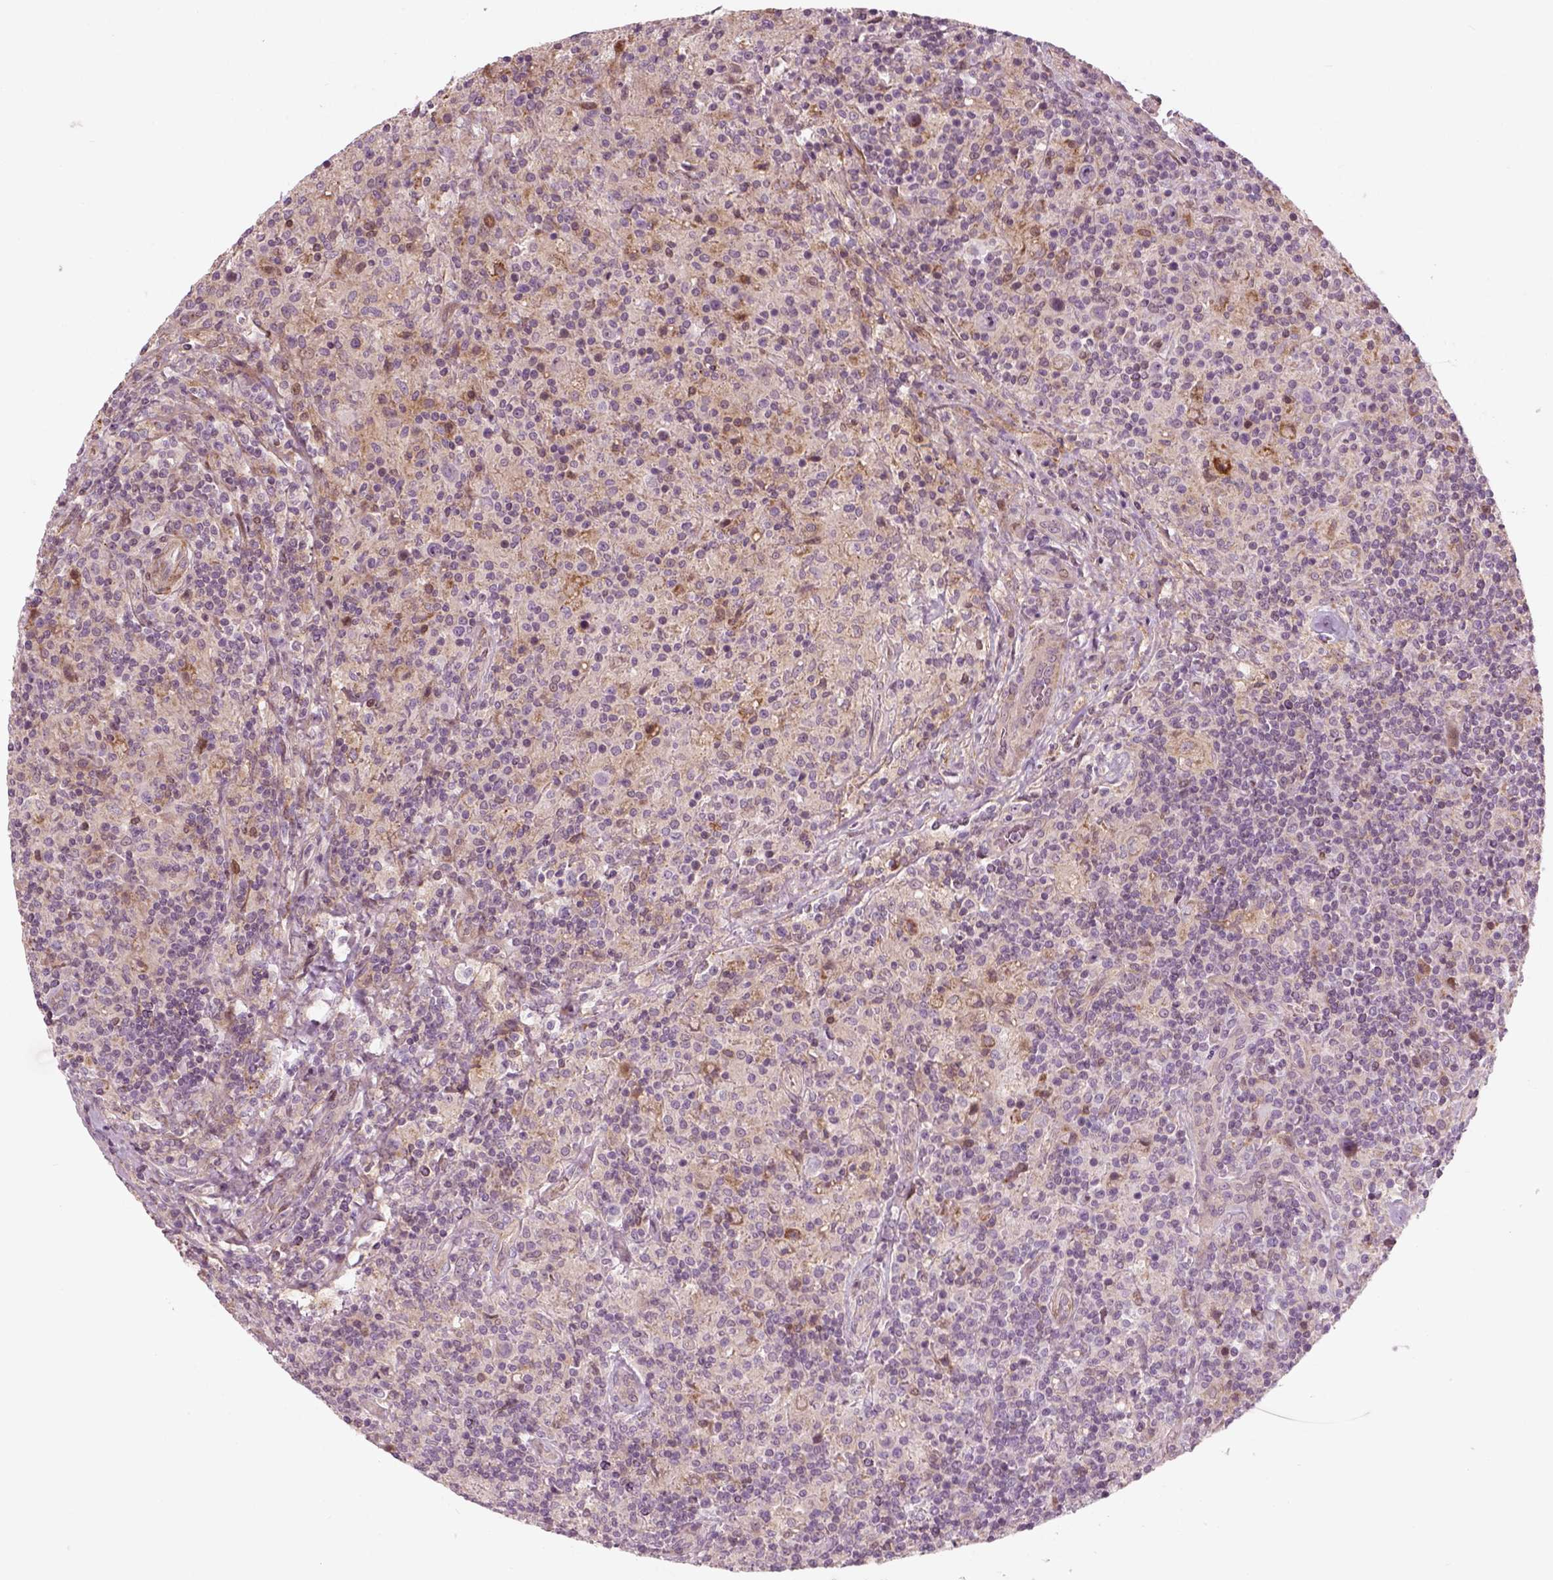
{"staining": {"intensity": "negative", "quantity": "none", "location": "none"}, "tissue": "lymphoma", "cell_type": "Tumor cells", "image_type": "cancer", "snomed": [{"axis": "morphology", "description": "Hodgkin's disease, NOS"}, {"axis": "topography", "description": "Lymph node"}], "caption": "Immunohistochemical staining of Hodgkin's disease shows no significant positivity in tumor cells.", "gene": "DNASE1L1", "patient": {"sex": "male", "age": 70}}